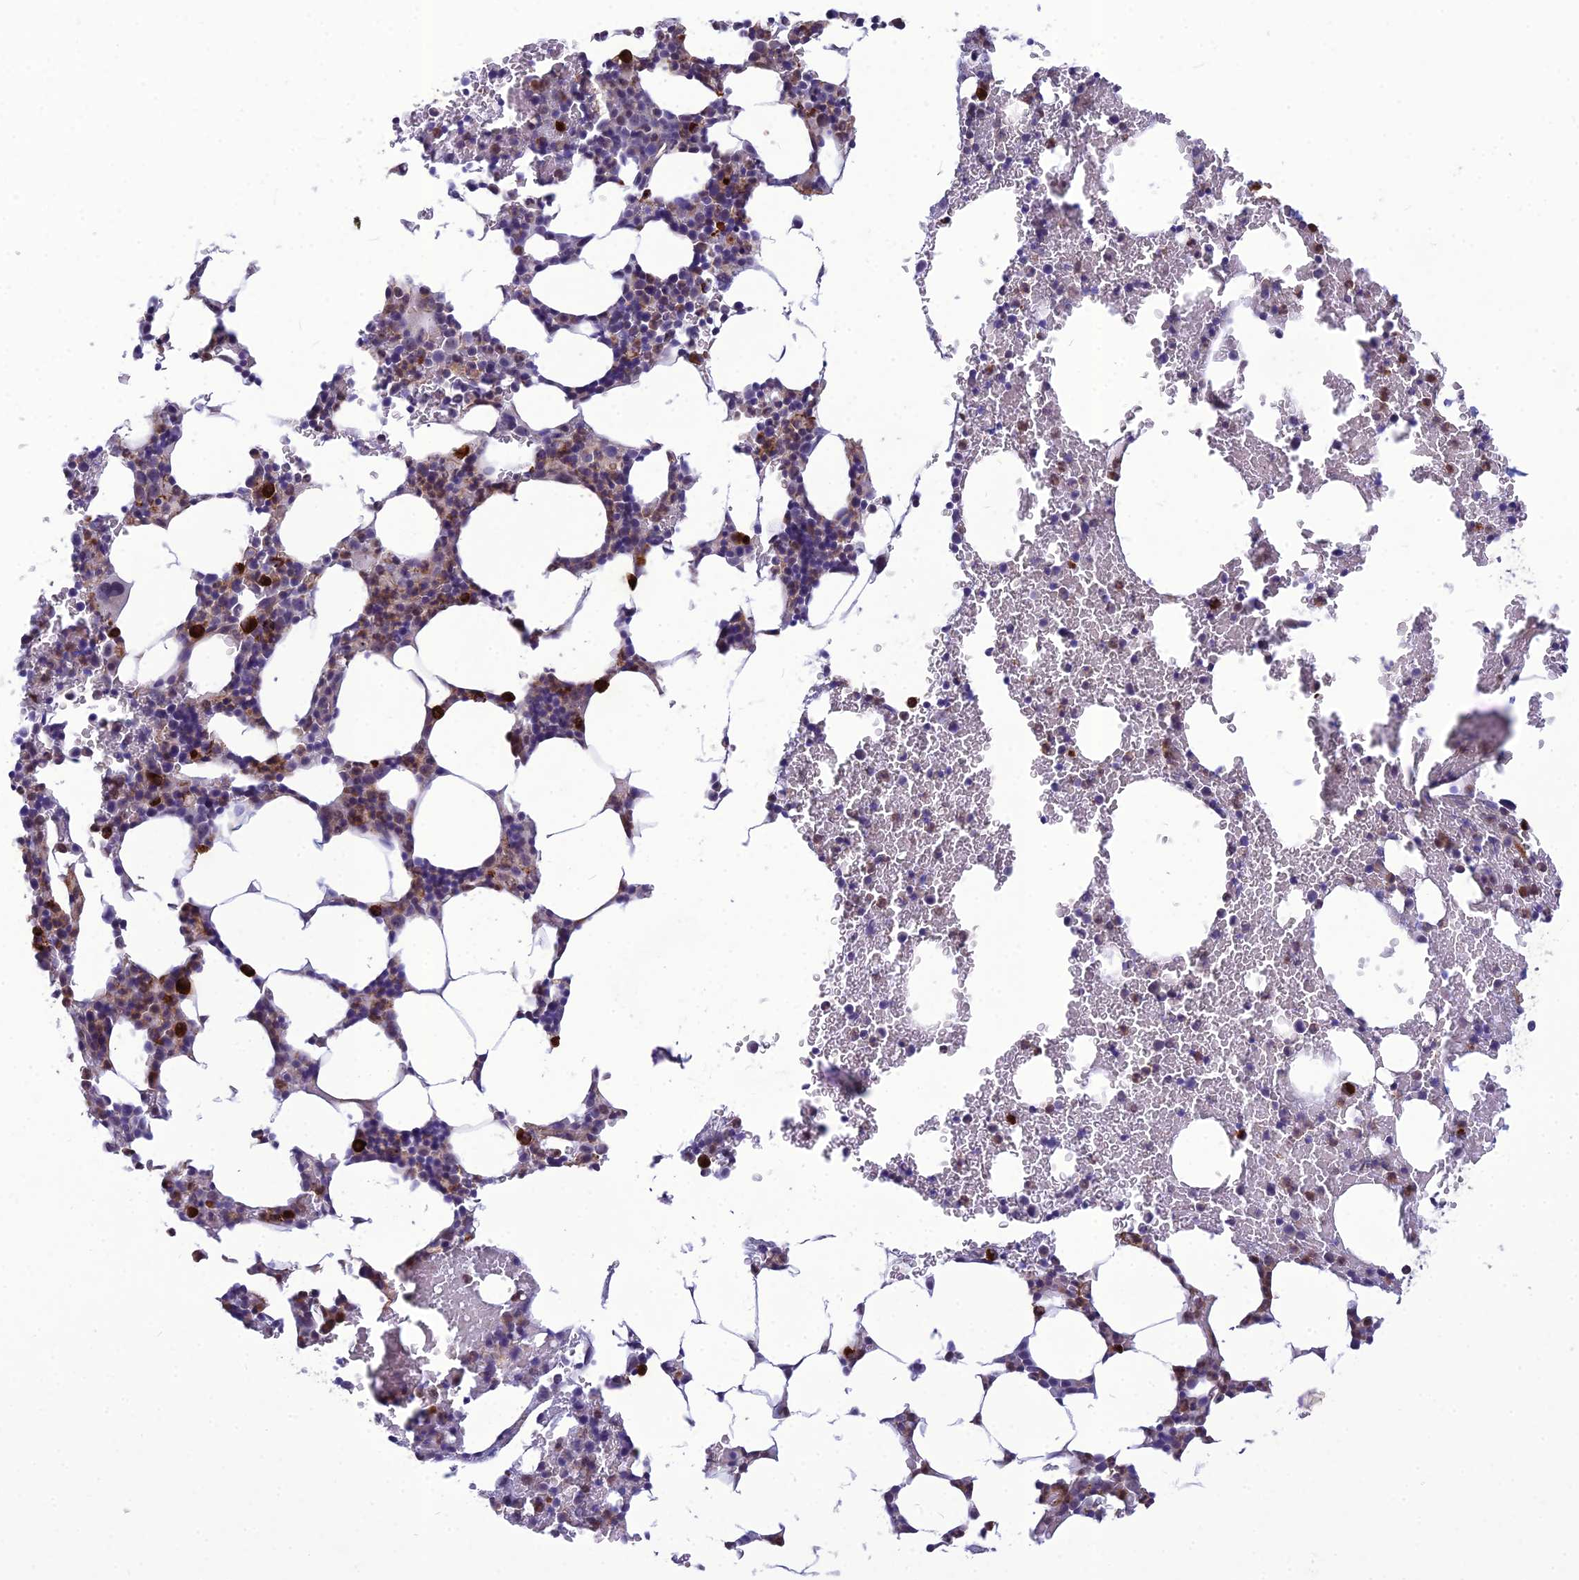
{"staining": {"intensity": "strong", "quantity": "25%-75%", "location": "cytoplasmic/membranous"}, "tissue": "bone marrow", "cell_type": "Hematopoietic cells", "image_type": "normal", "snomed": [{"axis": "morphology", "description": "Normal tissue, NOS"}, {"axis": "morphology", "description": "Inflammation, NOS"}, {"axis": "topography", "description": "Bone marrow"}], "caption": "Benign bone marrow exhibits strong cytoplasmic/membranous staining in approximately 25%-75% of hematopoietic cells.", "gene": "BBS7", "patient": {"sex": "male", "age": 41}}